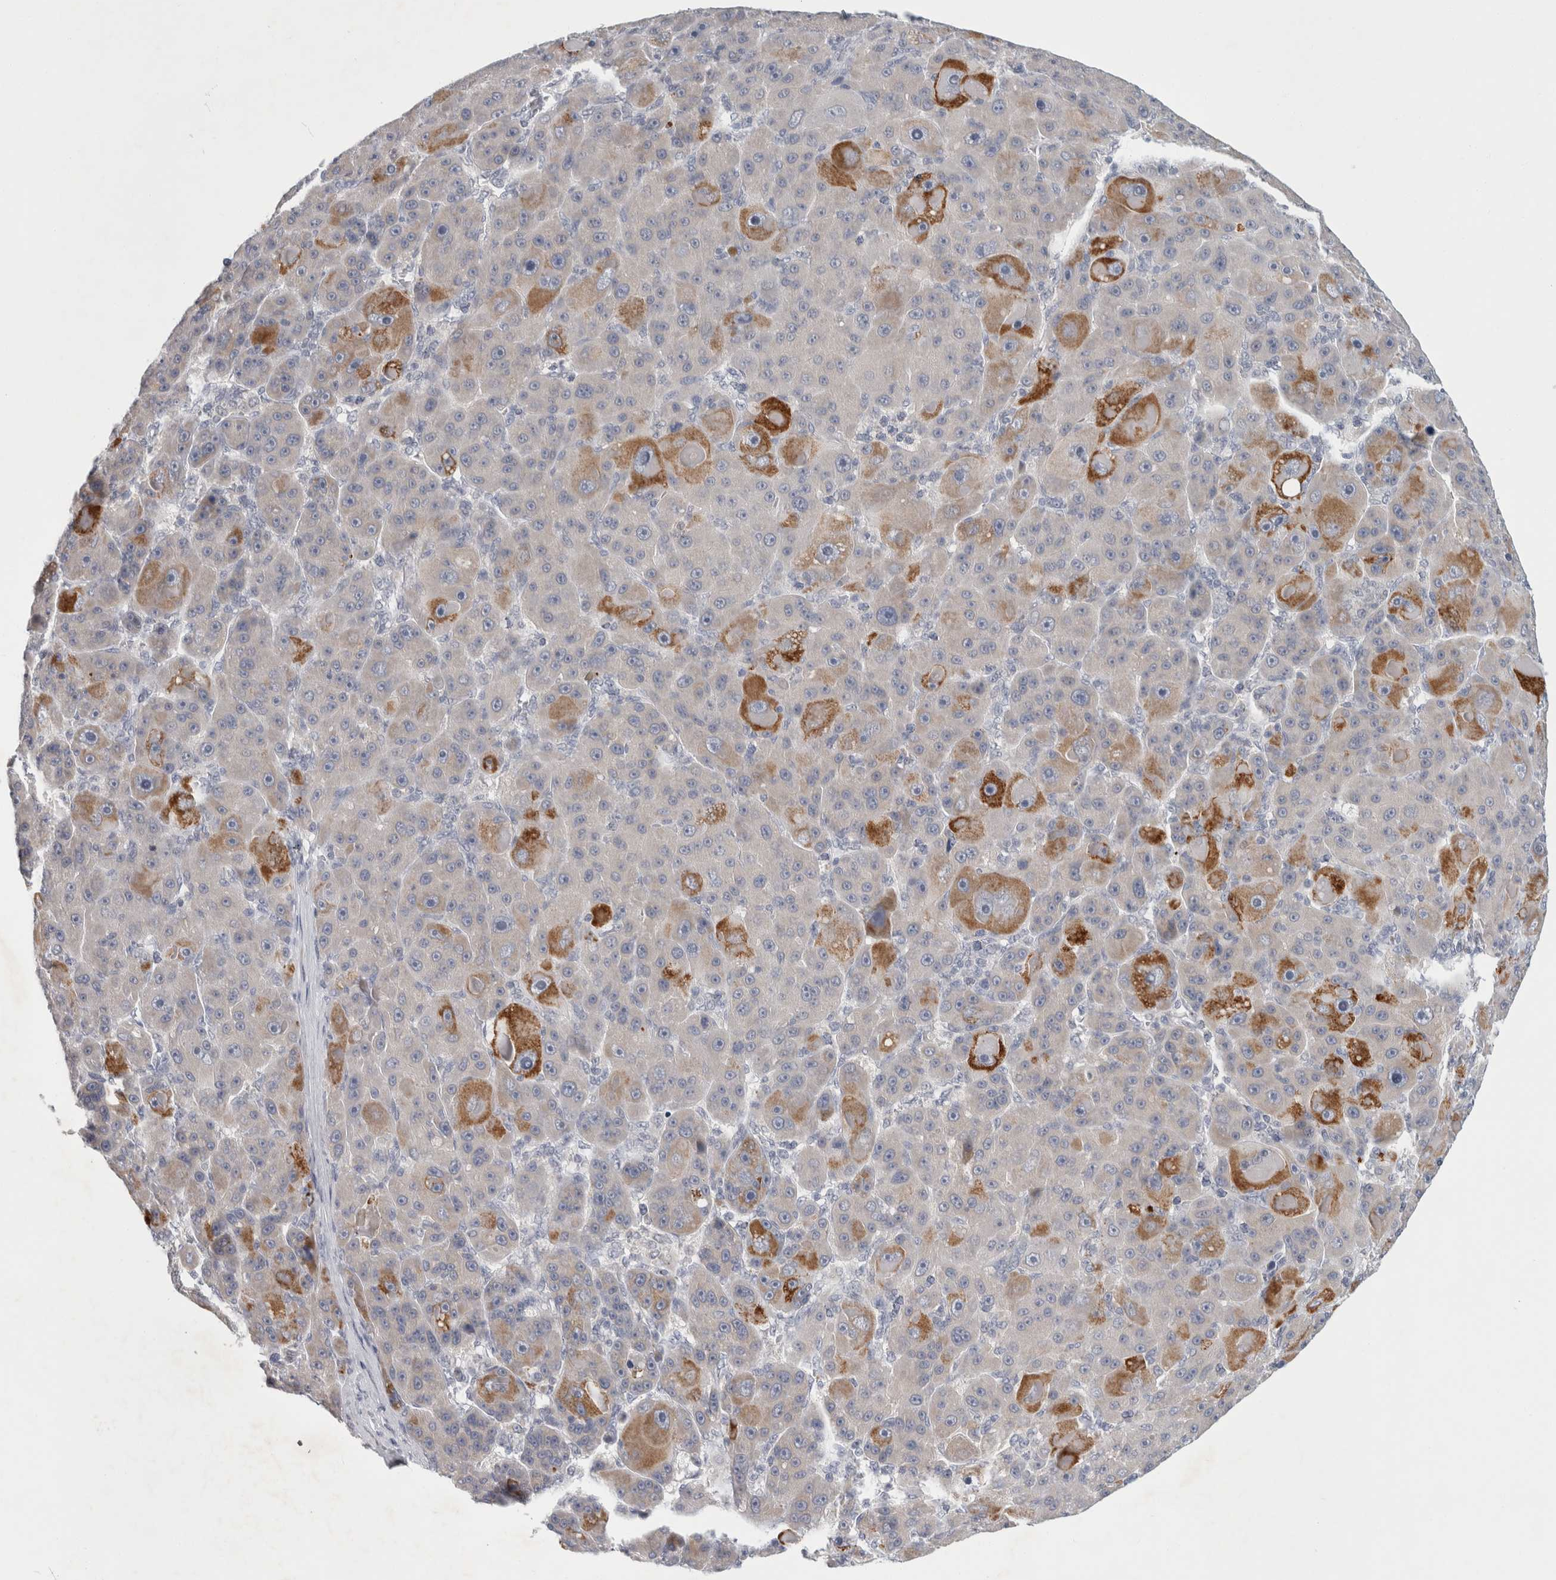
{"staining": {"intensity": "moderate", "quantity": "<25%", "location": "cytoplasmic/membranous"}, "tissue": "liver cancer", "cell_type": "Tumor cells", "image_type": "cancer", "snomed": [{"axis": "morphology", "description": "Carcinoma, Hepatocellular, NOS"}, {"axis": "topography", "description": "Liver"}], "caption": "This is a histology image of IHC staining of hepatocellular carcinoma (liver), which shows moderate expression in the cytoplasmic/membranous of tumor cells.", "gene": "NIPA1", "patient": {"sex": "male", "age": 76}}